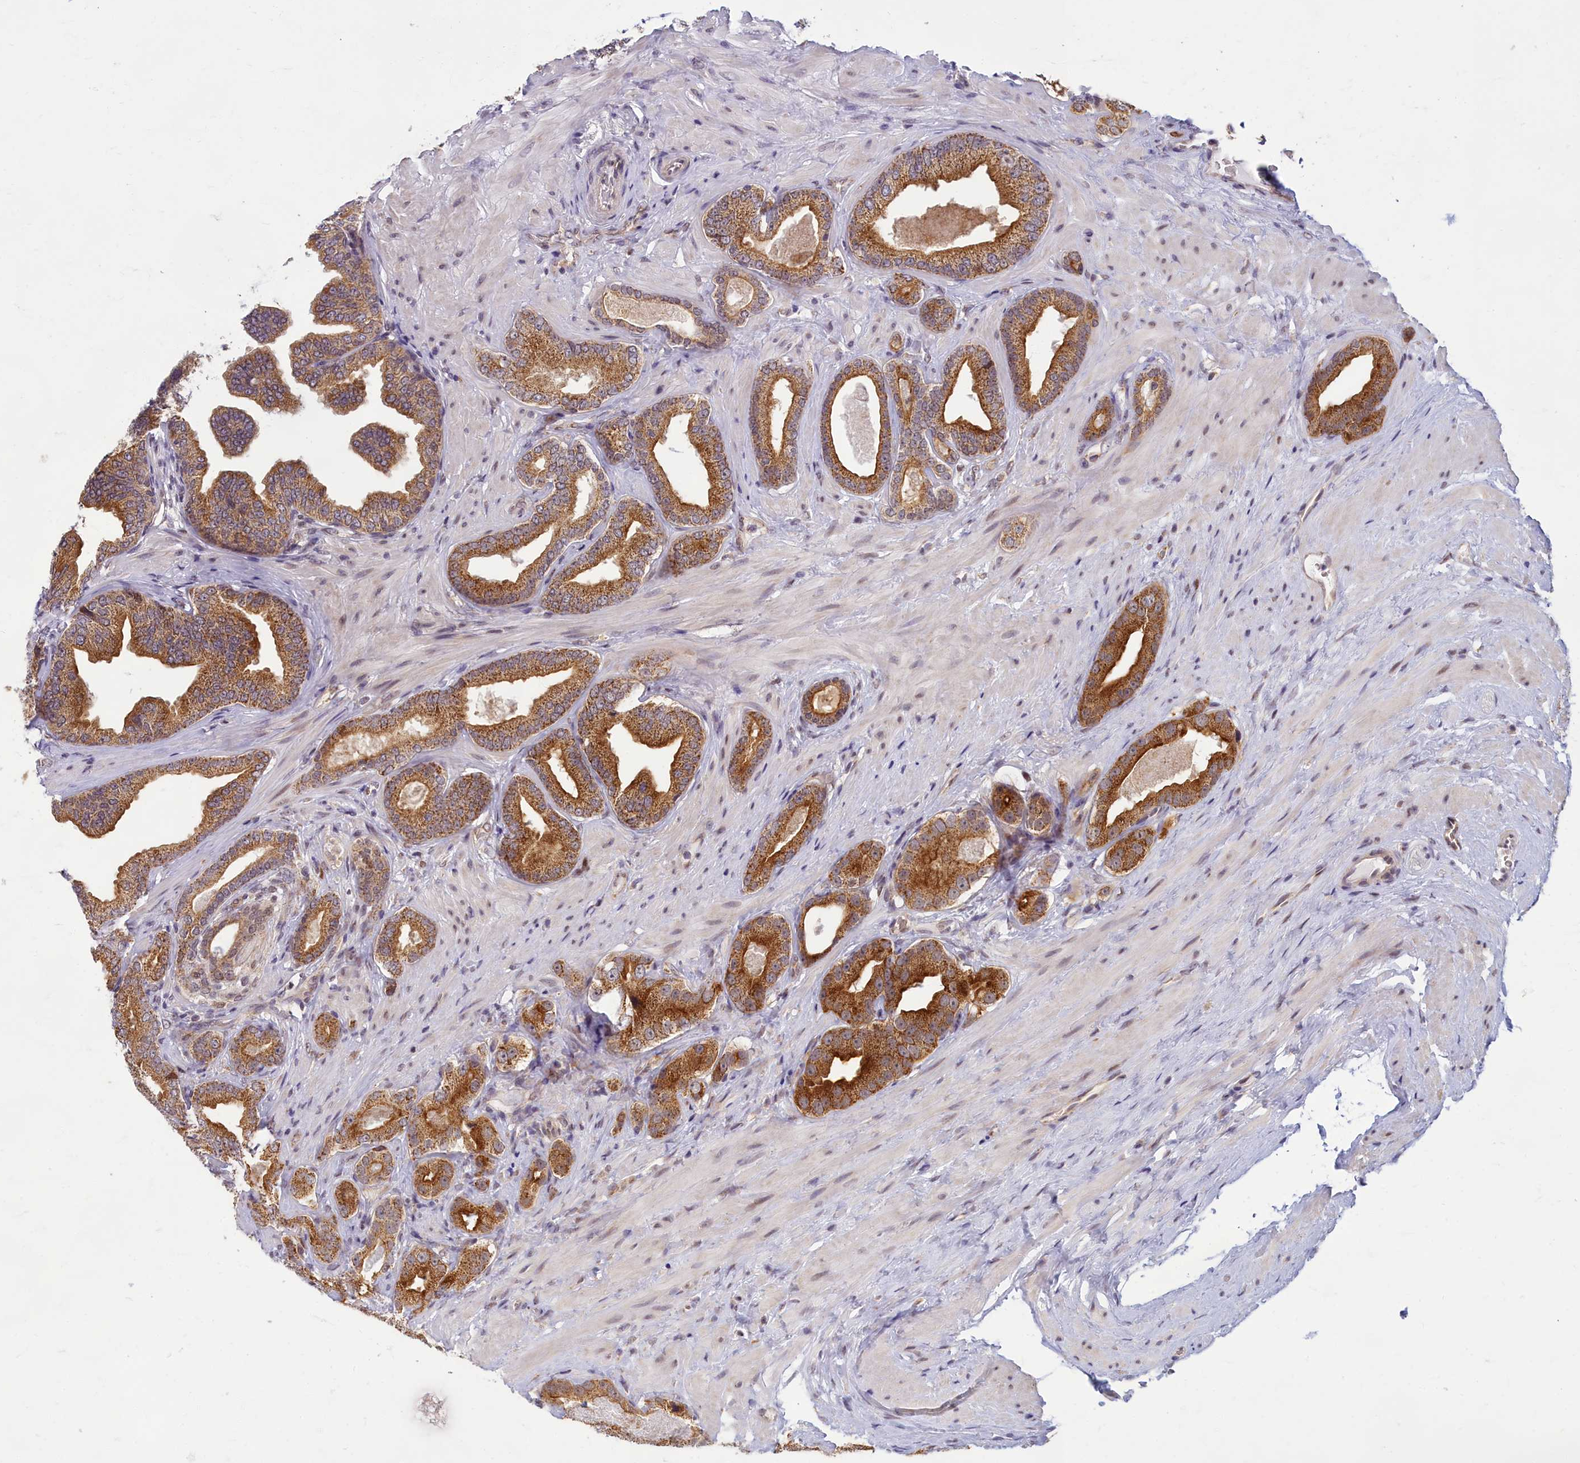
{"staining": {"intensity": "strong", "quantity": ">75%", "location": "cytoplasmic/membranous"}, "tissue": "prostate cancer", "cell_type": "Tumor cells", "image_type": "cancer", "snomed": [{"axis": "morphology", "description": "Adenocarcinoma, Low grade"}, {"axis": "topography", "description": "Prostate"}], "caption": "High-power microscopy captured an immunohistochemistry photomicrograph of prostate cancer (low-grade adenocarcinoma), revealing strong cytoplasmic/membranous staining in about >75% of tumor cells.", "gene": "EARS2", "patient": {"sex": "male", "age": 63}}